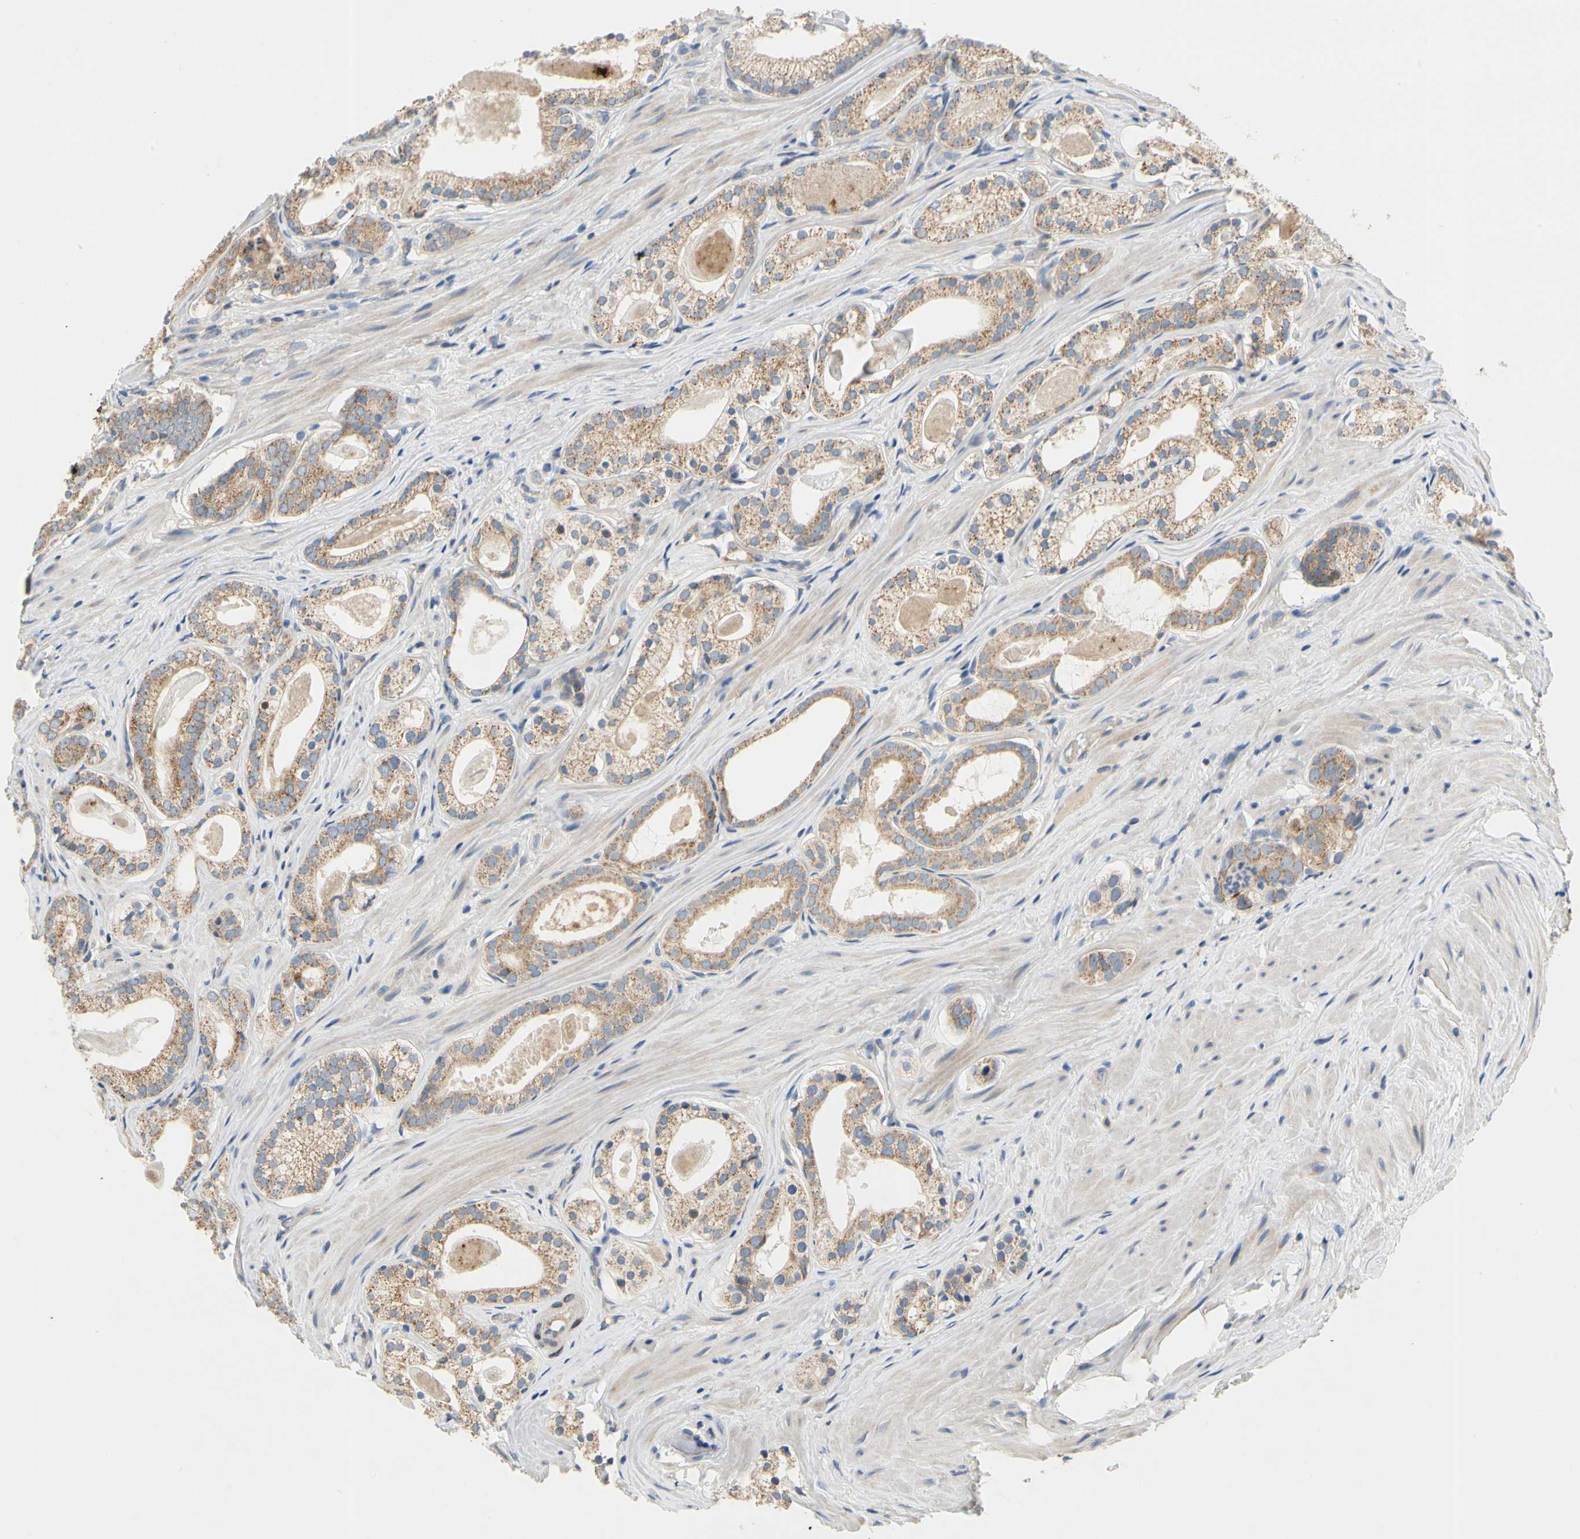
{"staining": {"intensity": "moderate", "quantity": ">75%", "location": "cytoplasmic/membranous"}, "tissue": "prostate cancer", "cell_type": "Tumor cells", "image_type": "cancer", "snomed": [{"axis": "morphology", "description": "Adenocarcinoma, Low grade"}, {"axis": "topography", "description": "Prostate"}], "caption": "The photomicrograph exhibits staining of prostate cancer, revealing moderate cytoplasmic/membranous protein staining (brown color) within tumor cells. Using DAB (3,3'-diaminobenzidine) (brown) and hematoxylin (blue) stains, captured at high magnification using brightfield microscopy.", "gene": "KLHDC8B", "patient": {"sex": "male", "age": 59}}